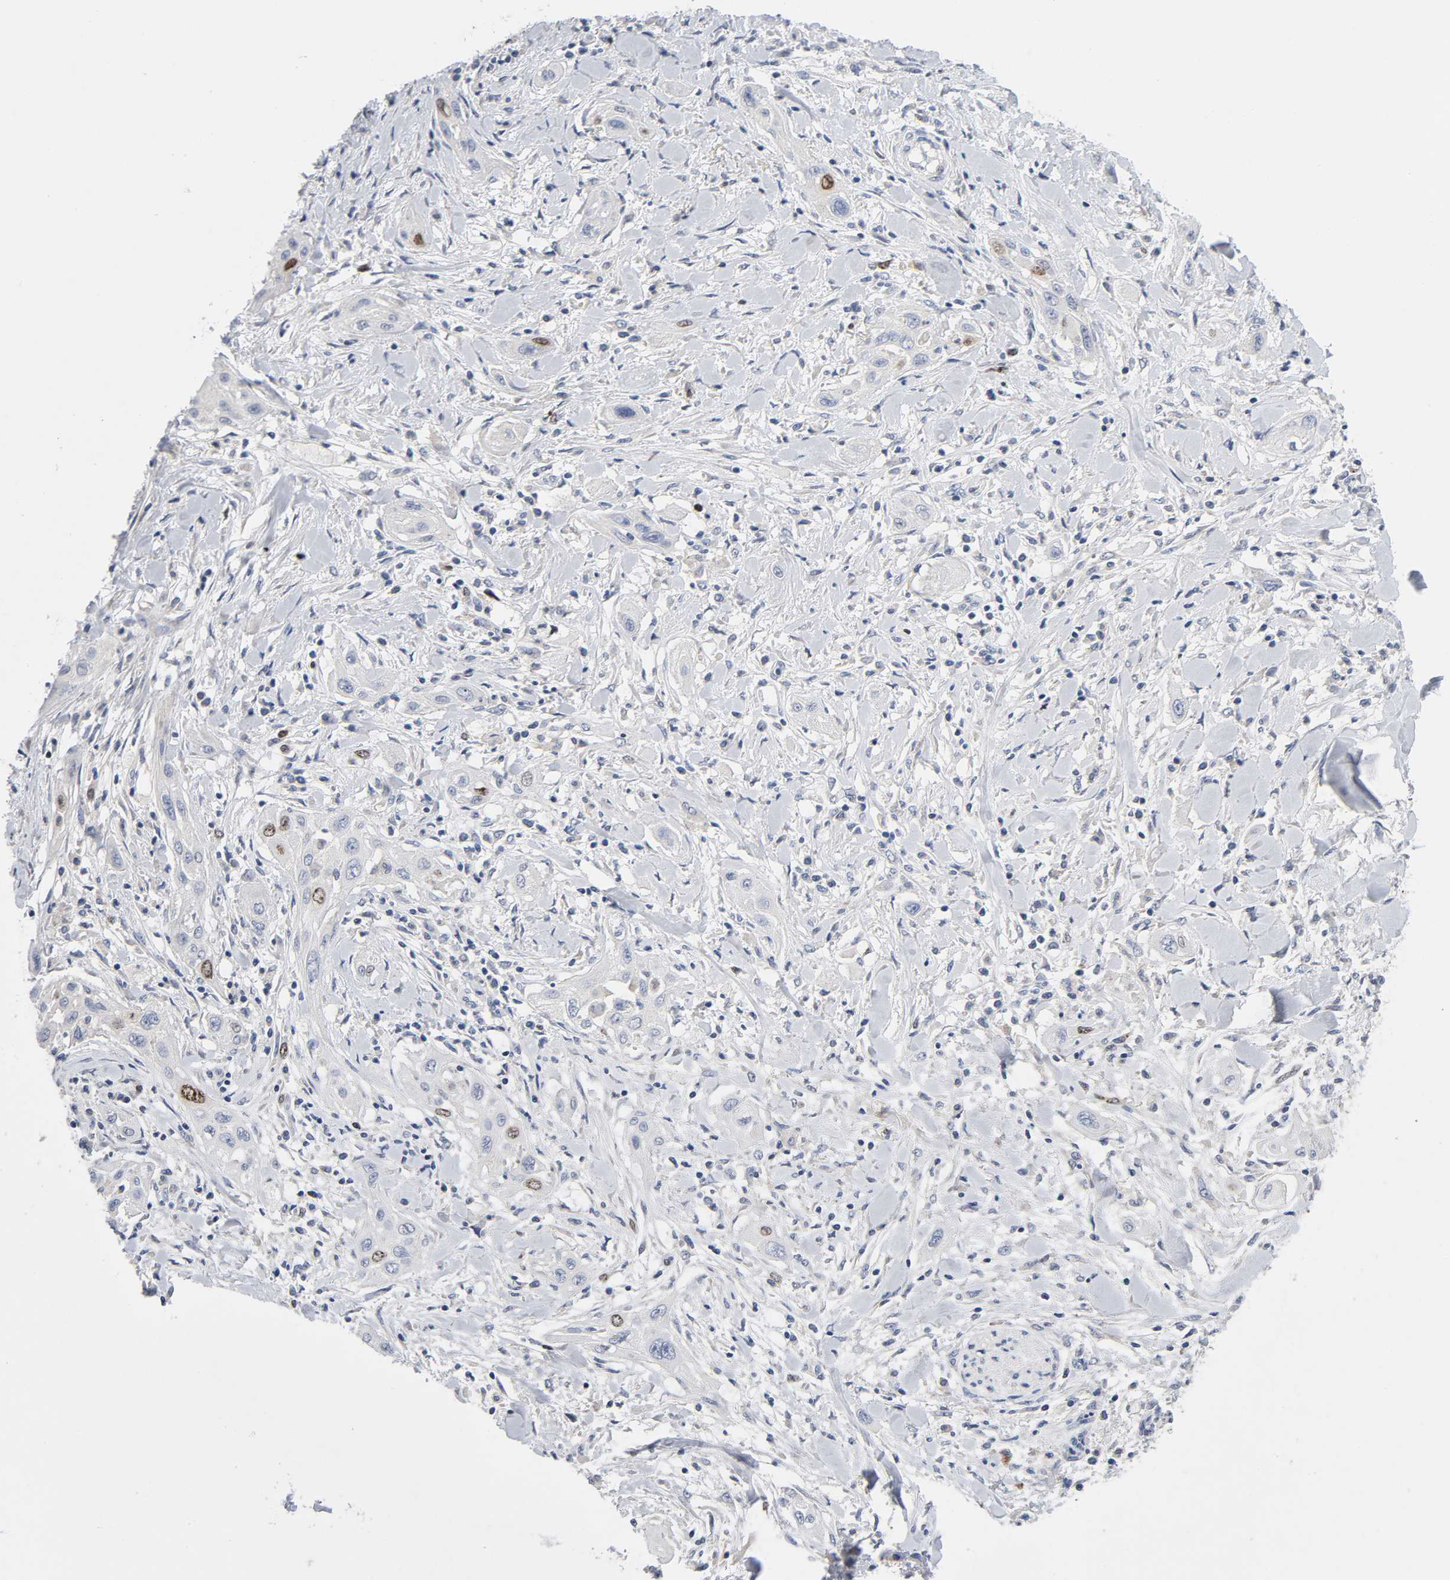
{"staining": {"intensity": "moderate", "quantity": "<25%", "location": "nuclear"}, "tissue": "lung cancer", "cell_type": "Tumor cells", "image_type": "cancer", "snomed": [{"axis": "morphology", "description": "Squamous cell carcinoma, NOS"}, {"axis": "topography", "description": "Lung"}], "caption": "DAB (3,3'-diaminobenzidine) immunohistochemical staining of human squamous cell carcinoma (lung) shows moderate nuclear protein expression in approximately <25% of tumor cells.", "gene": "BIRC5", "patient": {"sex": "female", "age": 47}}